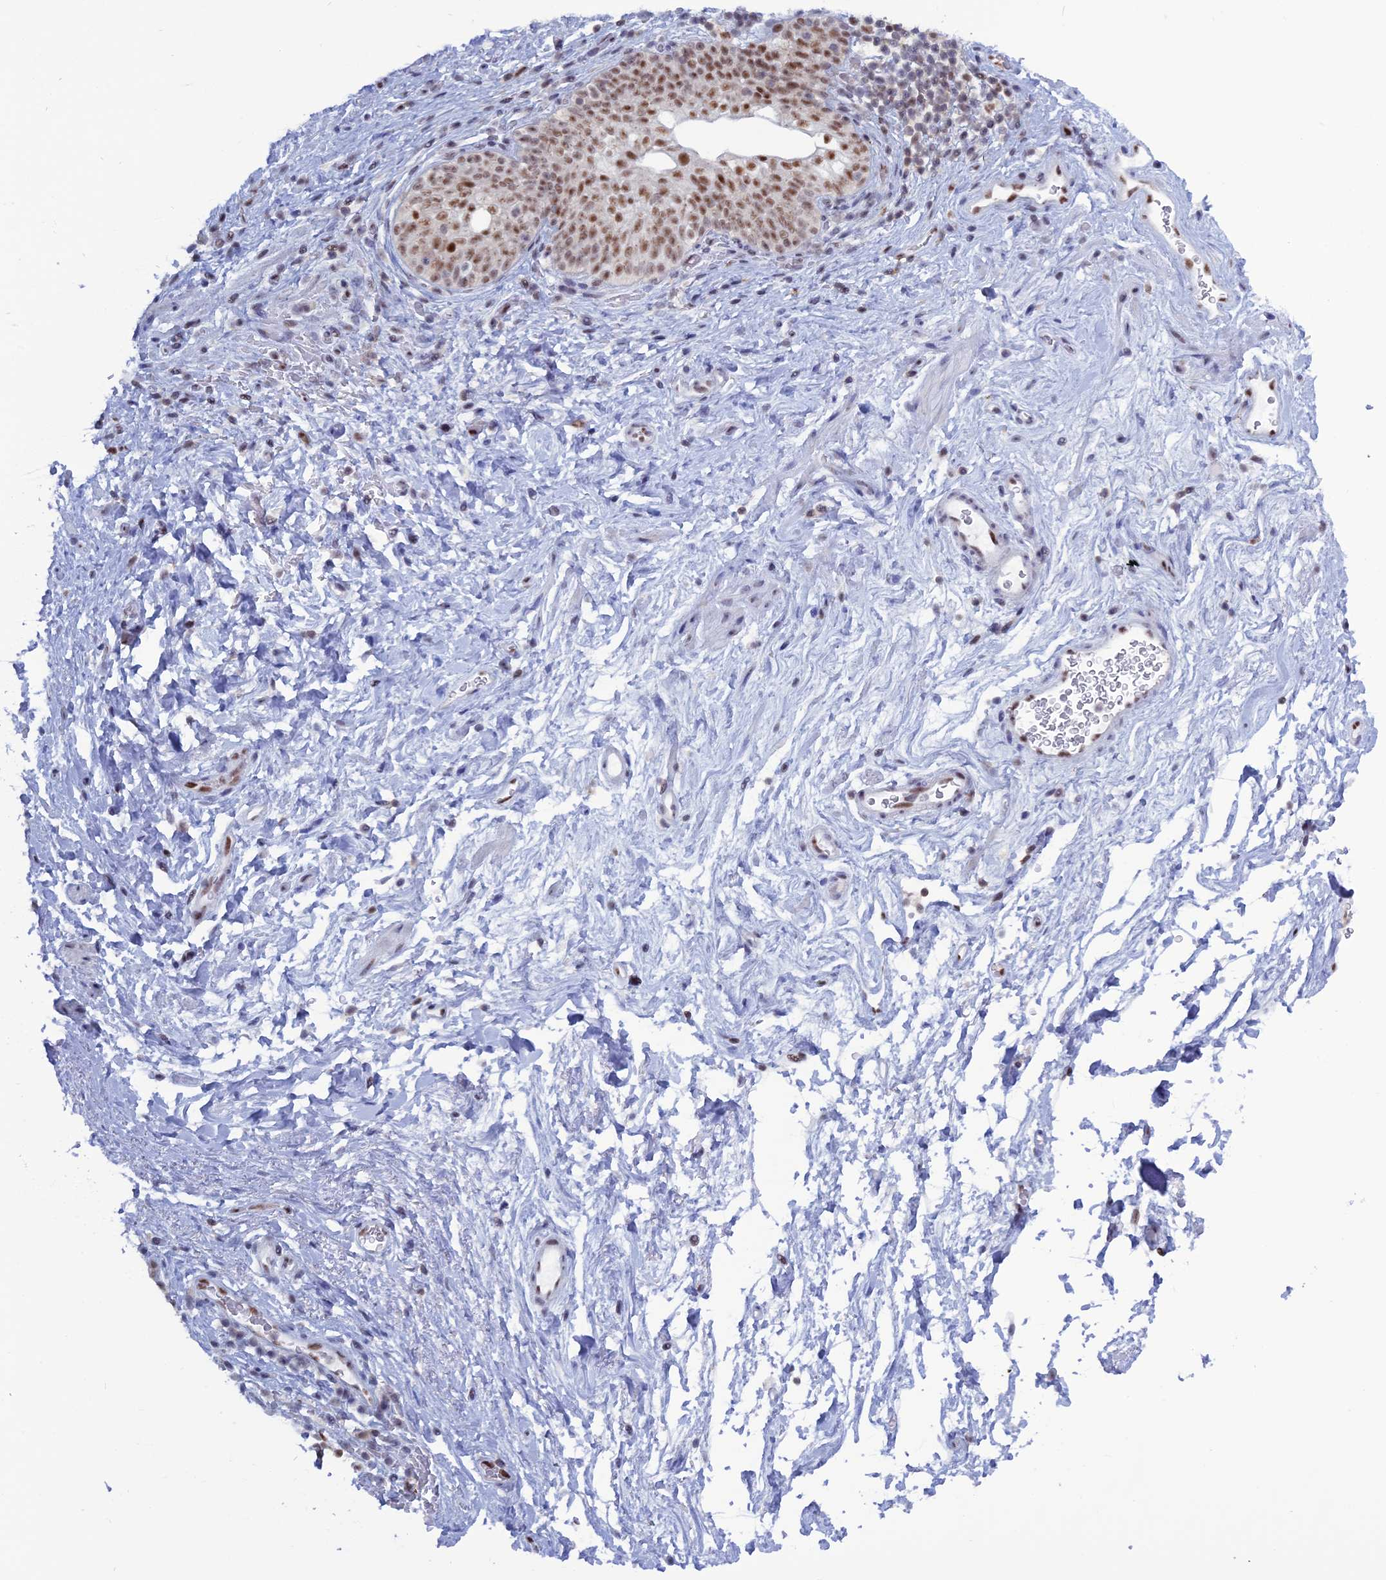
{"staining": {"intensity": "weak", "quantity": "<25%", "location": "nuclear"}, "tissue": "smooth muscle", "cell_type": "Smooth muscle cells", "image_type": "normal", "snomed": [{"axis": "morphology", "description": "Normal tissue, NOS"}, {"axis": "topography", "description": "Smooth muscle"}, {"axis": "topography", "description": "Peripheral nerve tissue"}], "caption": "The immunohistochemistry (IHC) micrograph has no significant positivity in smooth muscle cells of smooth muscle. (Stains: DAB immunohistochemistry (IHC) with hematoxylin counter stain, Microscopy: brightfield microscopy at high magnification).", "gene": "NOL4L", "patient": {"sex": "male", "age": 69}}